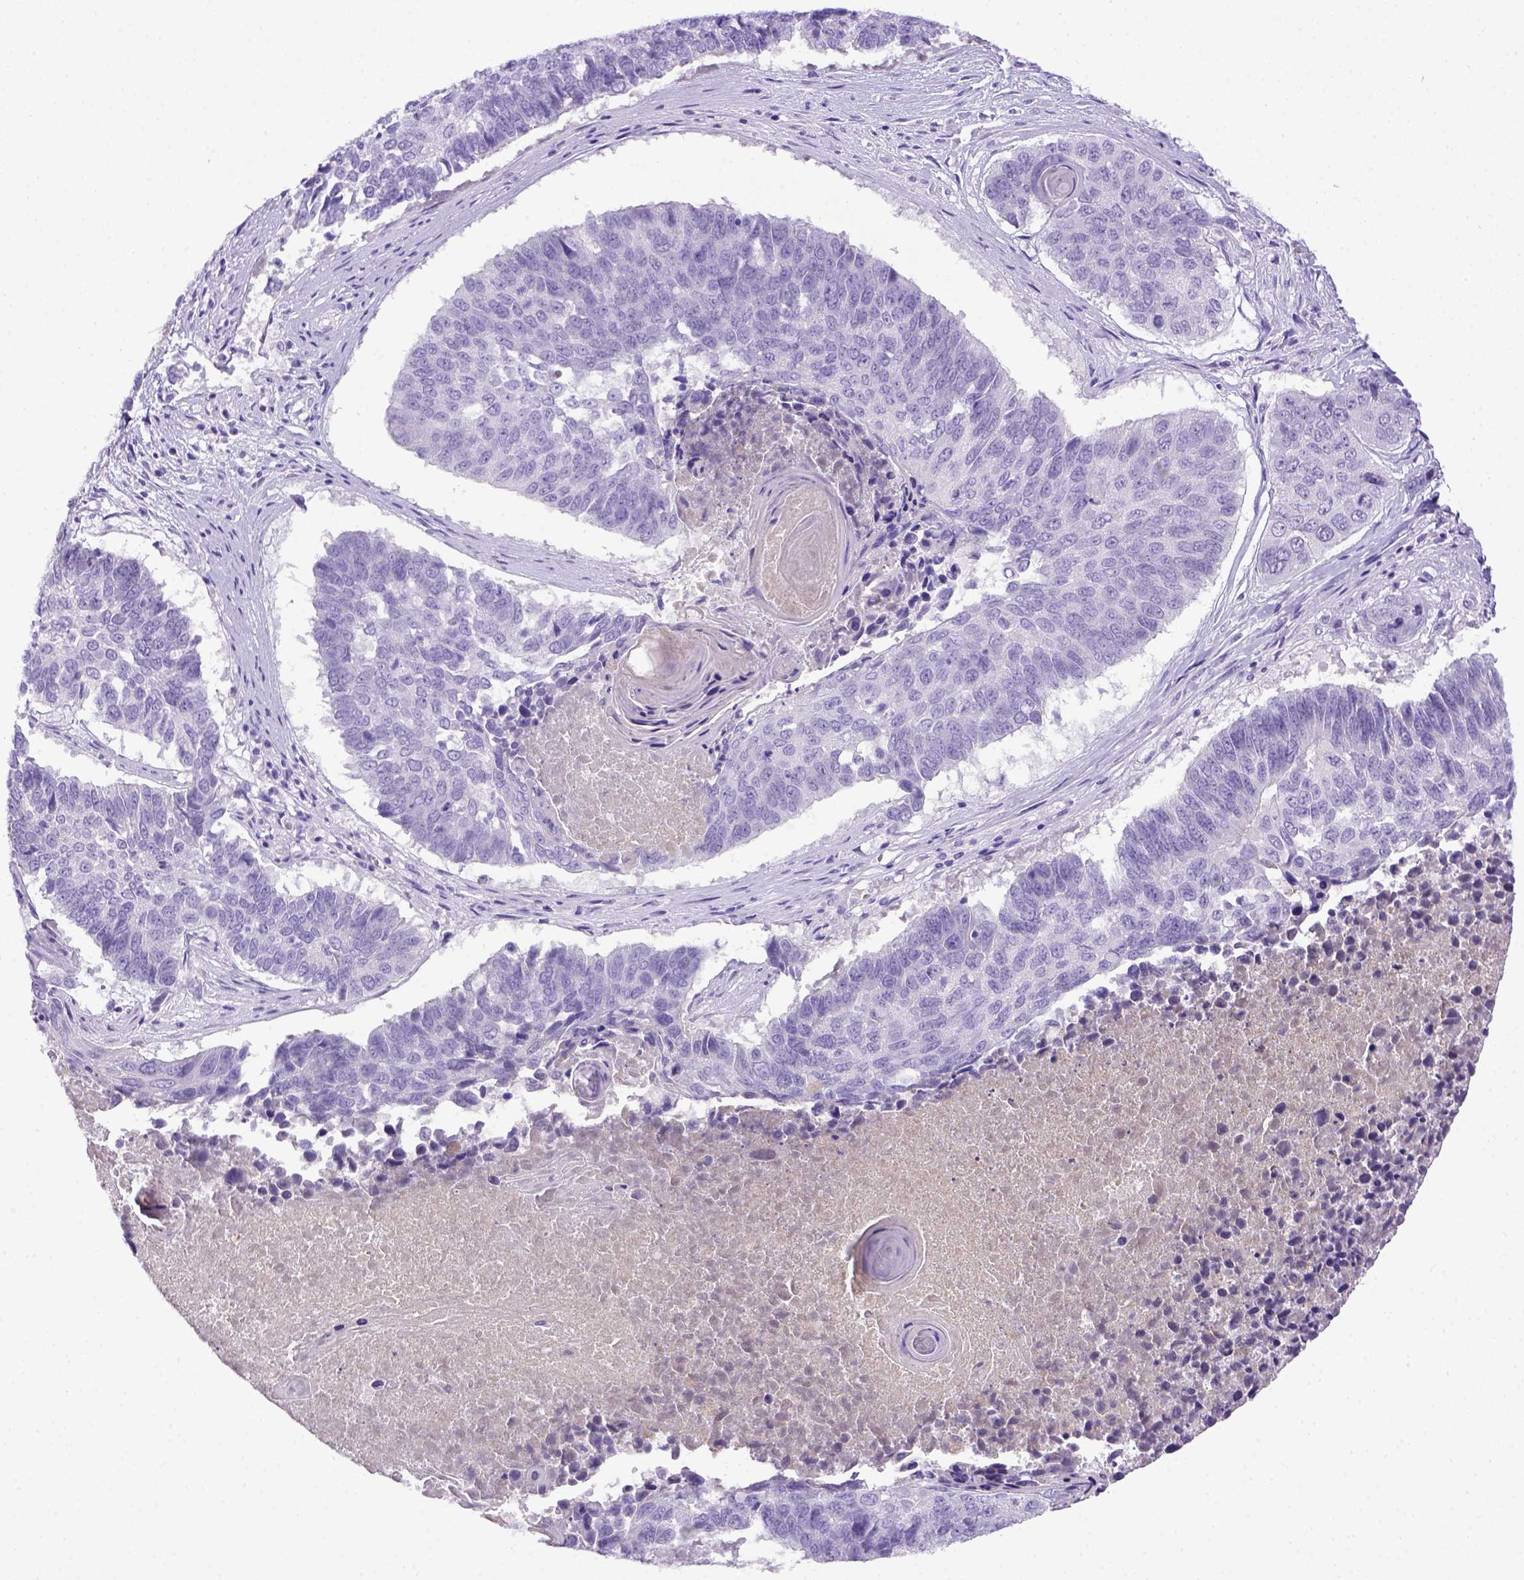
{"staining": {"intensity": "negative", "quantity": "none", "location": "none"}, "tissue": "lung cancer", "cell_type": "Tumor cells", "image_type": "cancer", "snomed": [{"axis": "morphology", "description": "Squamous cell carcinoma, NOS"}, {"axis": "topography", "description": "Lung"}], "caption": "High magnification brightfield microscopy of squamous cell carcinoma (lung) stained with DAB (brown) and counterstained with hematoxylin (blue): tumor cells show no significant expression.", "gene": "ITIH4", "patient": {"sex": "male", "age": 73}}